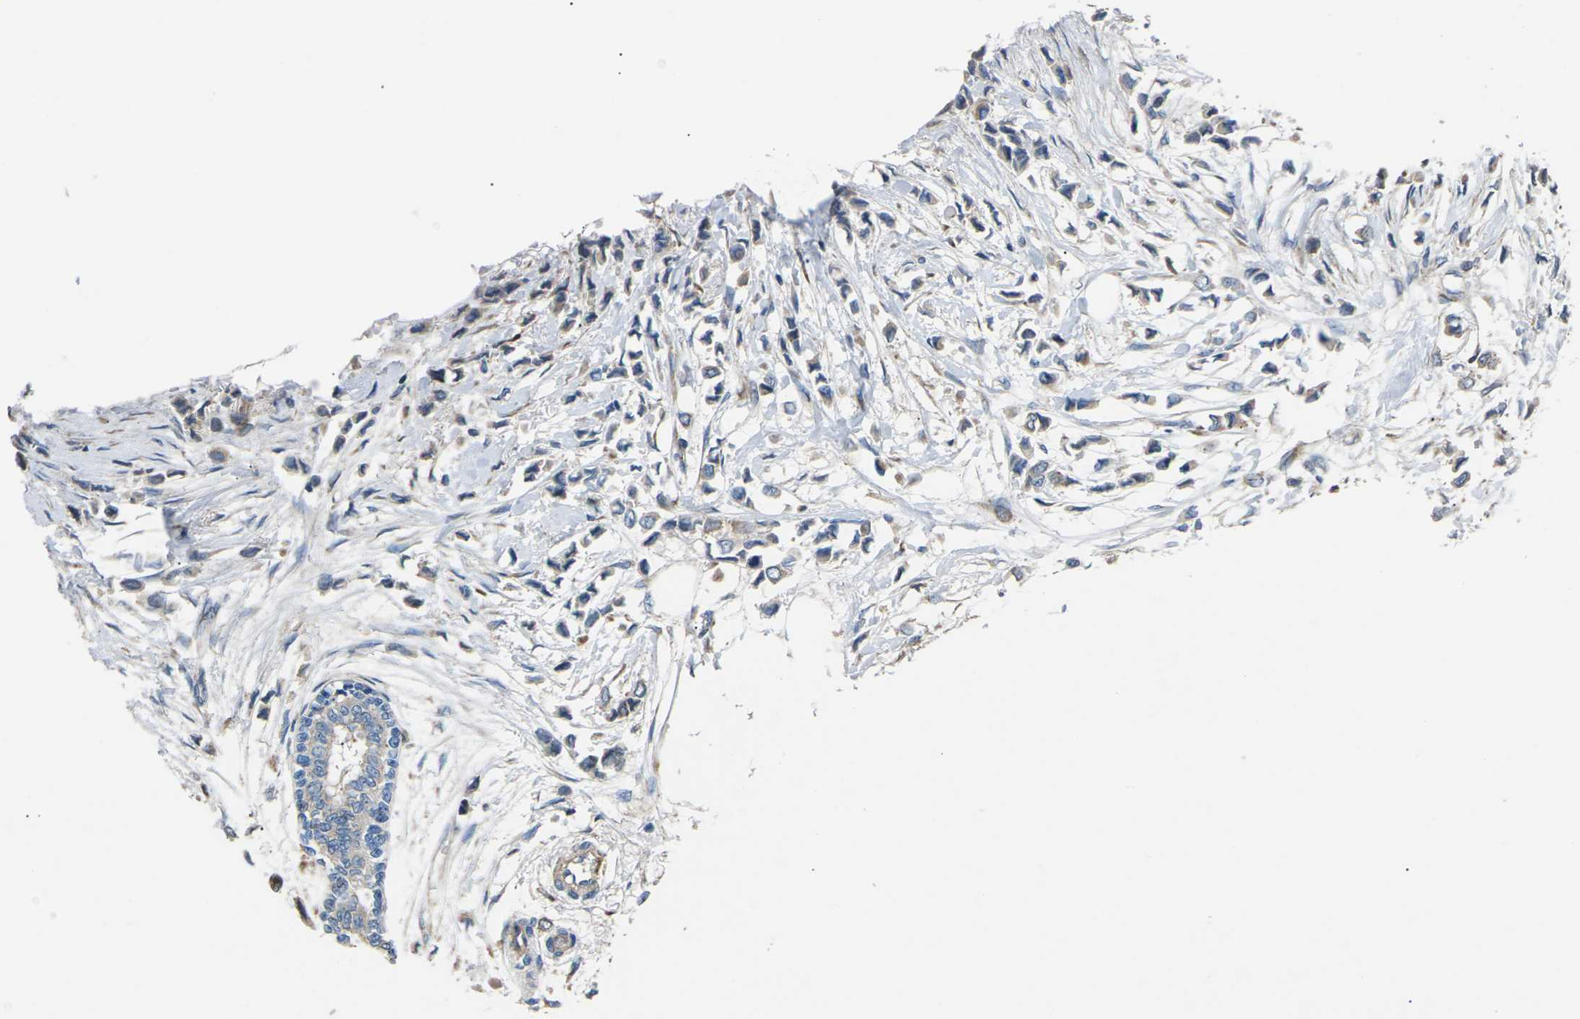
{"staining": {"intensity": "weak", "quantity": ">75%", "location": "cytoplasmic/membranous"}, "tissue": "breast cancer", "cell_type": "Tumor cells", "image_type": "cancer", "snomed": [{"axis": "morphology", "description": "Lobular carcinoma"}, {"axis": "topography", "description": "Breast"}], "caption": "Approximately >75% of tumor cells in breast cancer (lobular carcinoma) show weak cytoplasmic/membranous protein expression as visualized by brown immunohistochemical staining.", "gene": "KLHDC8B", "patient": {"sex": "female", "age": 51}}